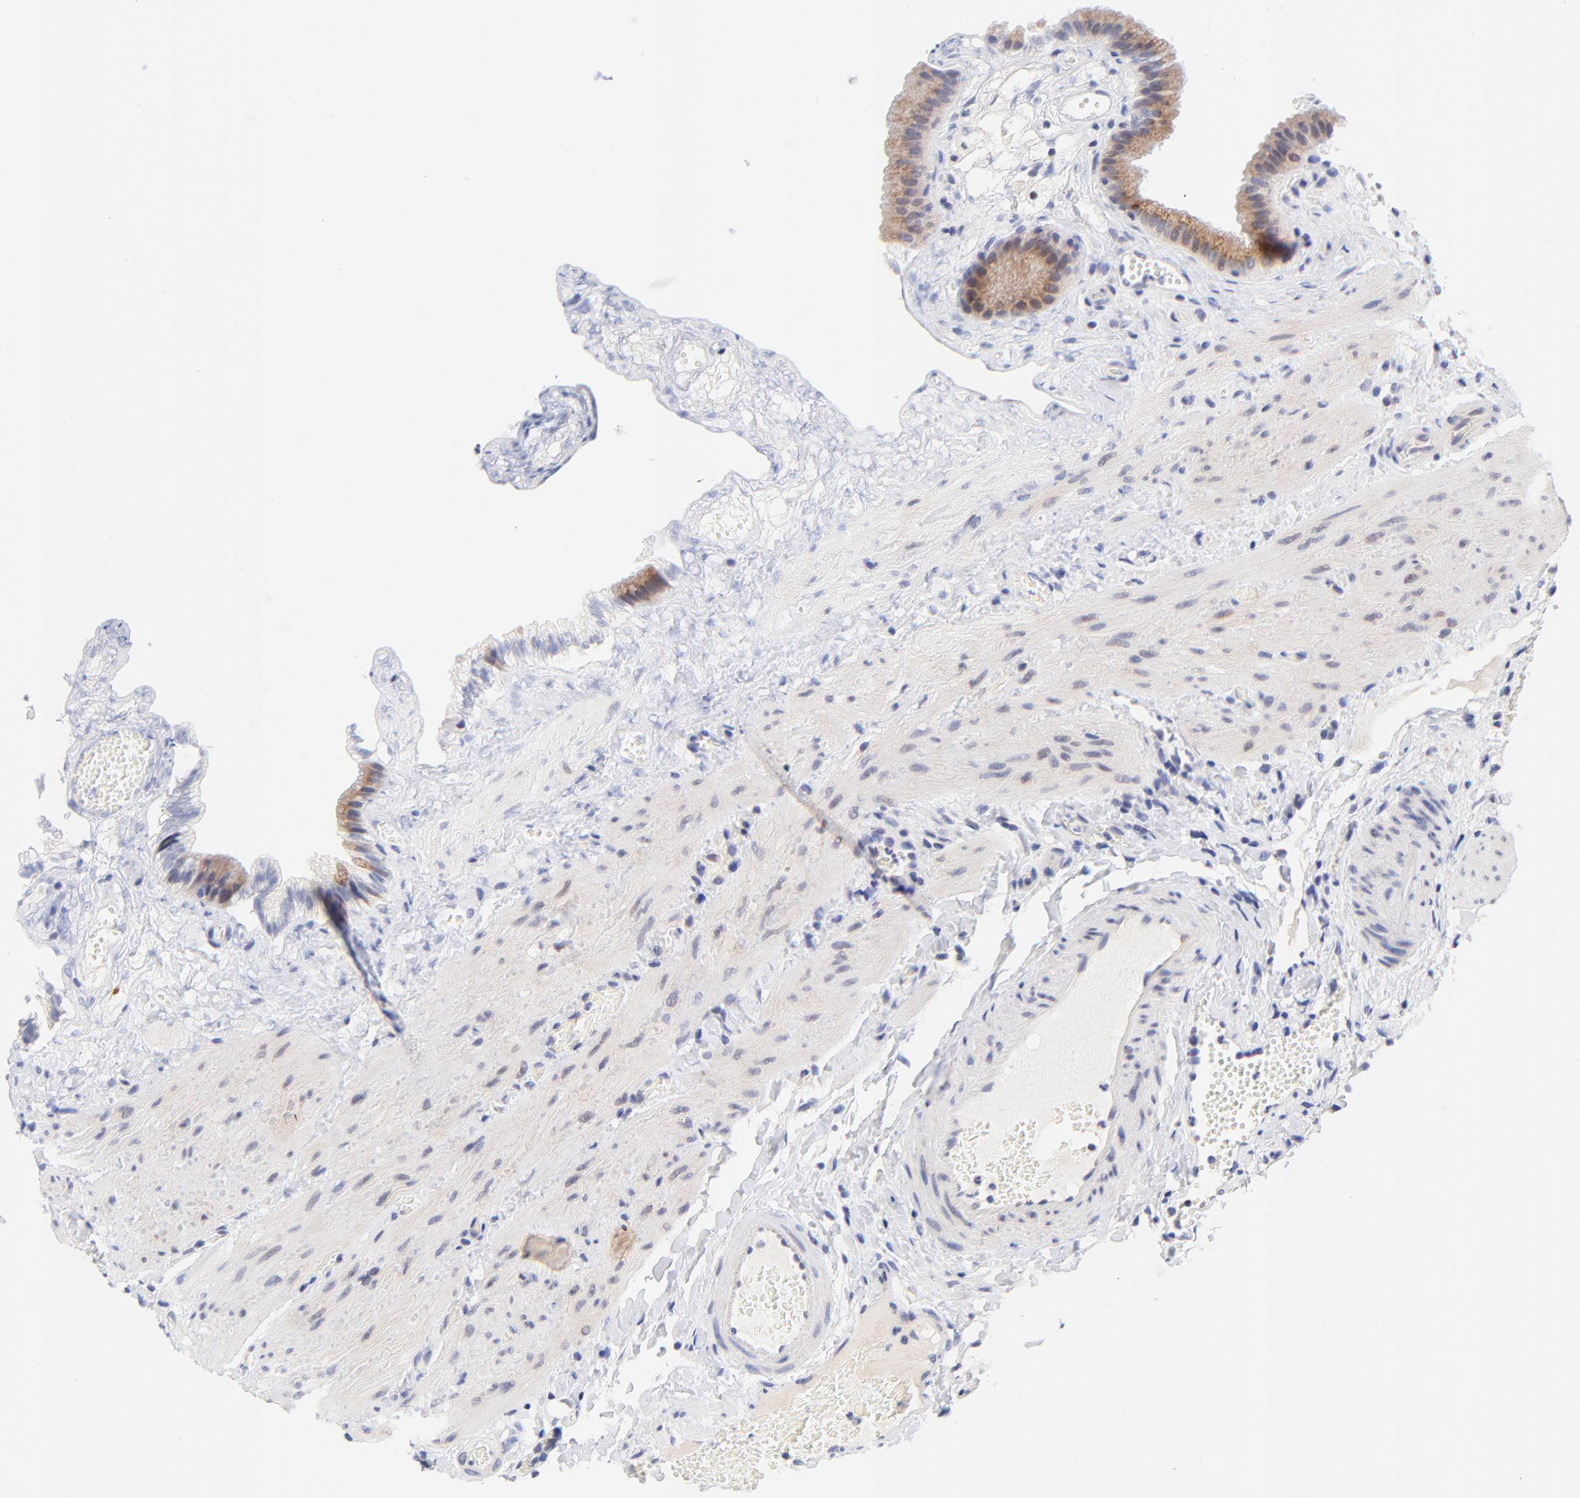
{"staining": {"intensity": "moderate", "quantity": ">75%", "location": "cytoplasmic/membranous"}, "tissue": "gallbladder", "cell_type": "Glandular cells", "image_type": "normal", "snomed": [{"axis": "morphology", "description": "Normal tissue, NOS"}, {"axis": "topography", "description": "Gallbladder"}], "caption": "The histopathology image shows a brown stain indicating the presence of a protein in the cytoplasmic/membranous of glandular cells in gallbladder. Immunohistochemistry (ihc) stains the protein of interest in brown and the nuclei are stained blue.", "gene": "AFF2", "patient": {"sex": "female", "age": 24}}